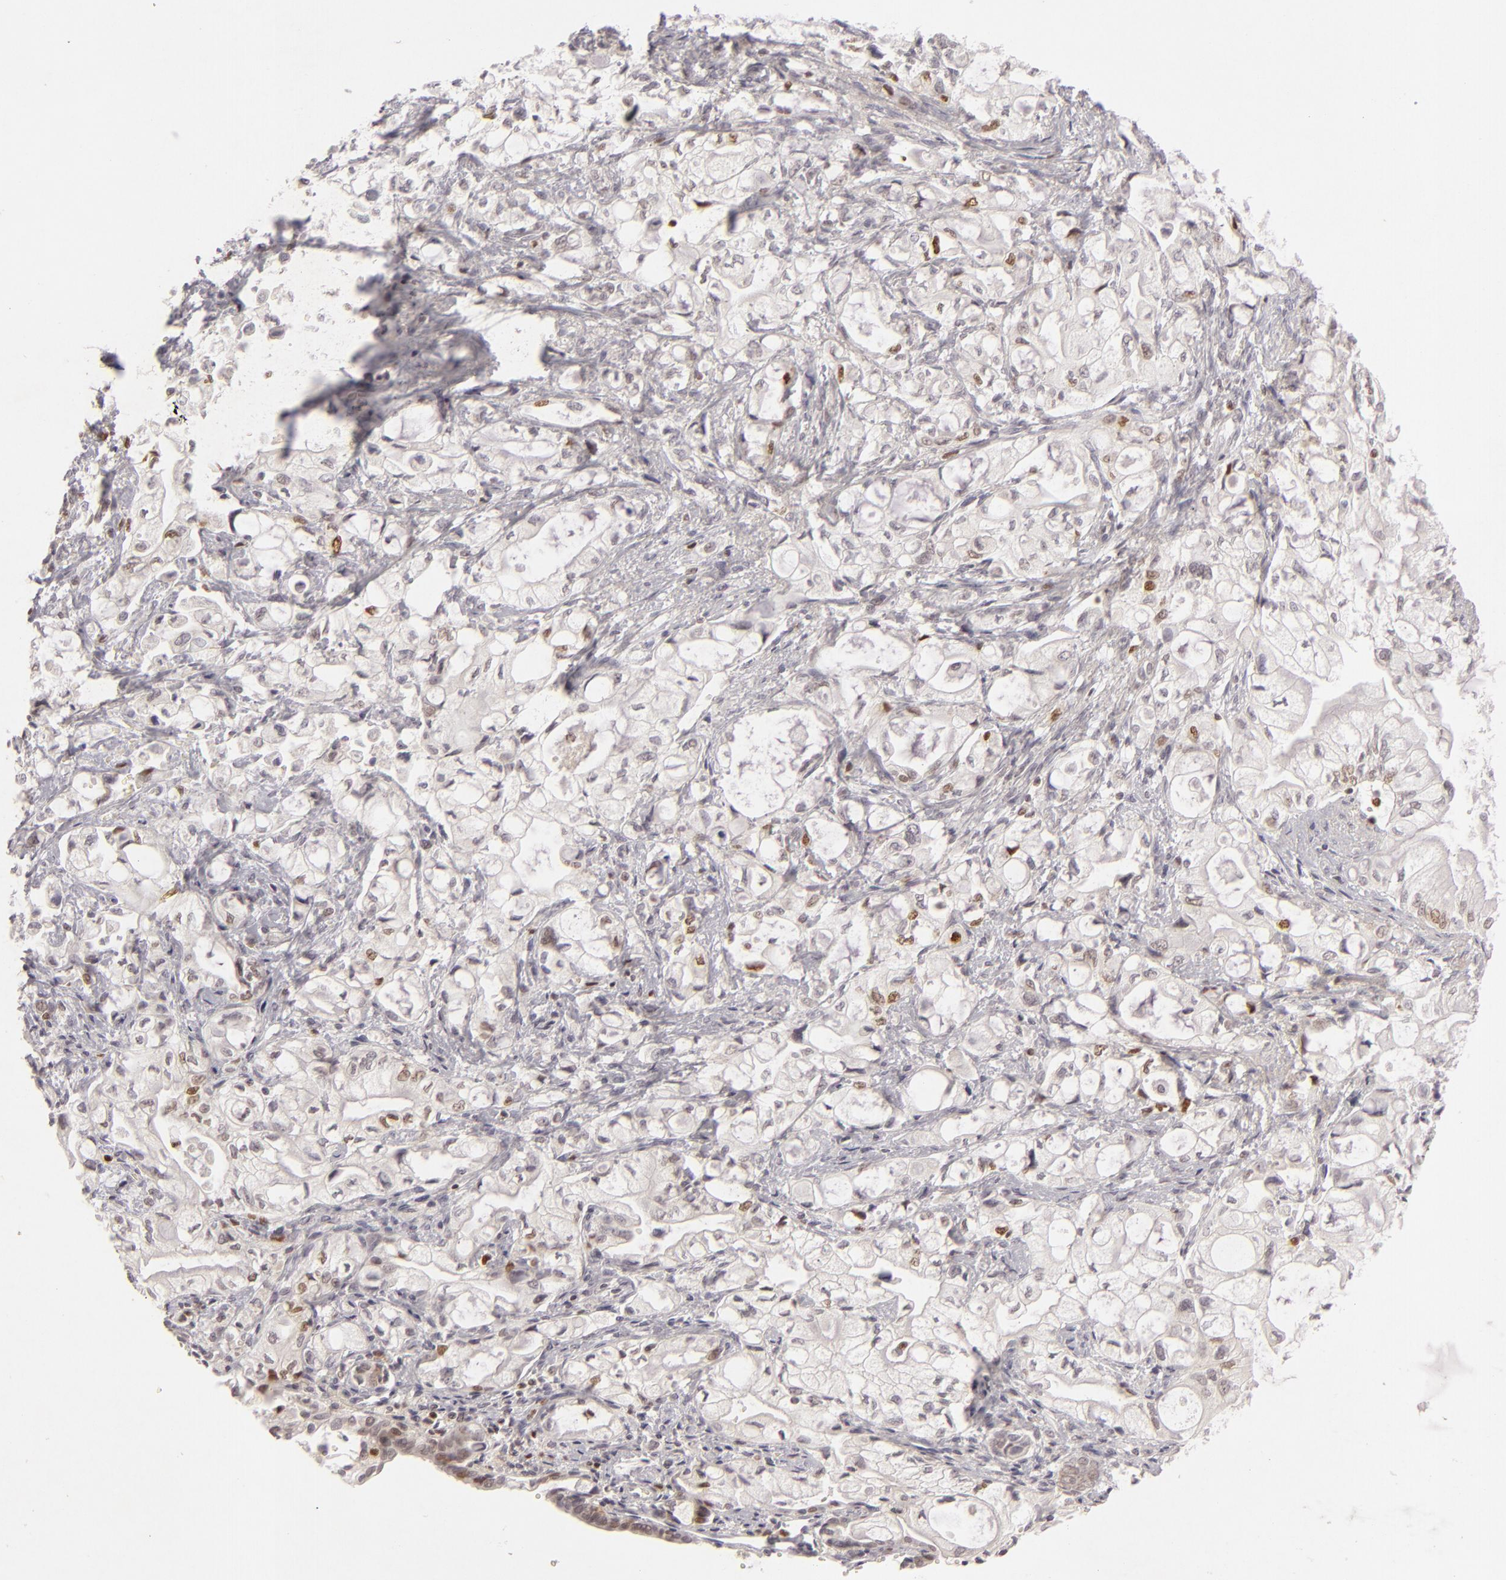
{"staining": {"intensity": "moderate", "quantity": "<25%", "location": "nuclear"}, "tissue": "pancreatic cancer", "cell_type": "Tumor cells", "image_type": "cancer", "snomed": [{"axis": "morphology", "description": "Adenocarcinoma, NOS"}, {"axis": "topography", "description": "Pancreas"}], "caption": "High-power microscopy captured an IHC image of adenocarcinoma (pancreatic), revealing moderate nuclear positivity in approximately <25% of tumor cells.", "gene": "FEN1", "patient": {"sex": "male", "age": 79}}